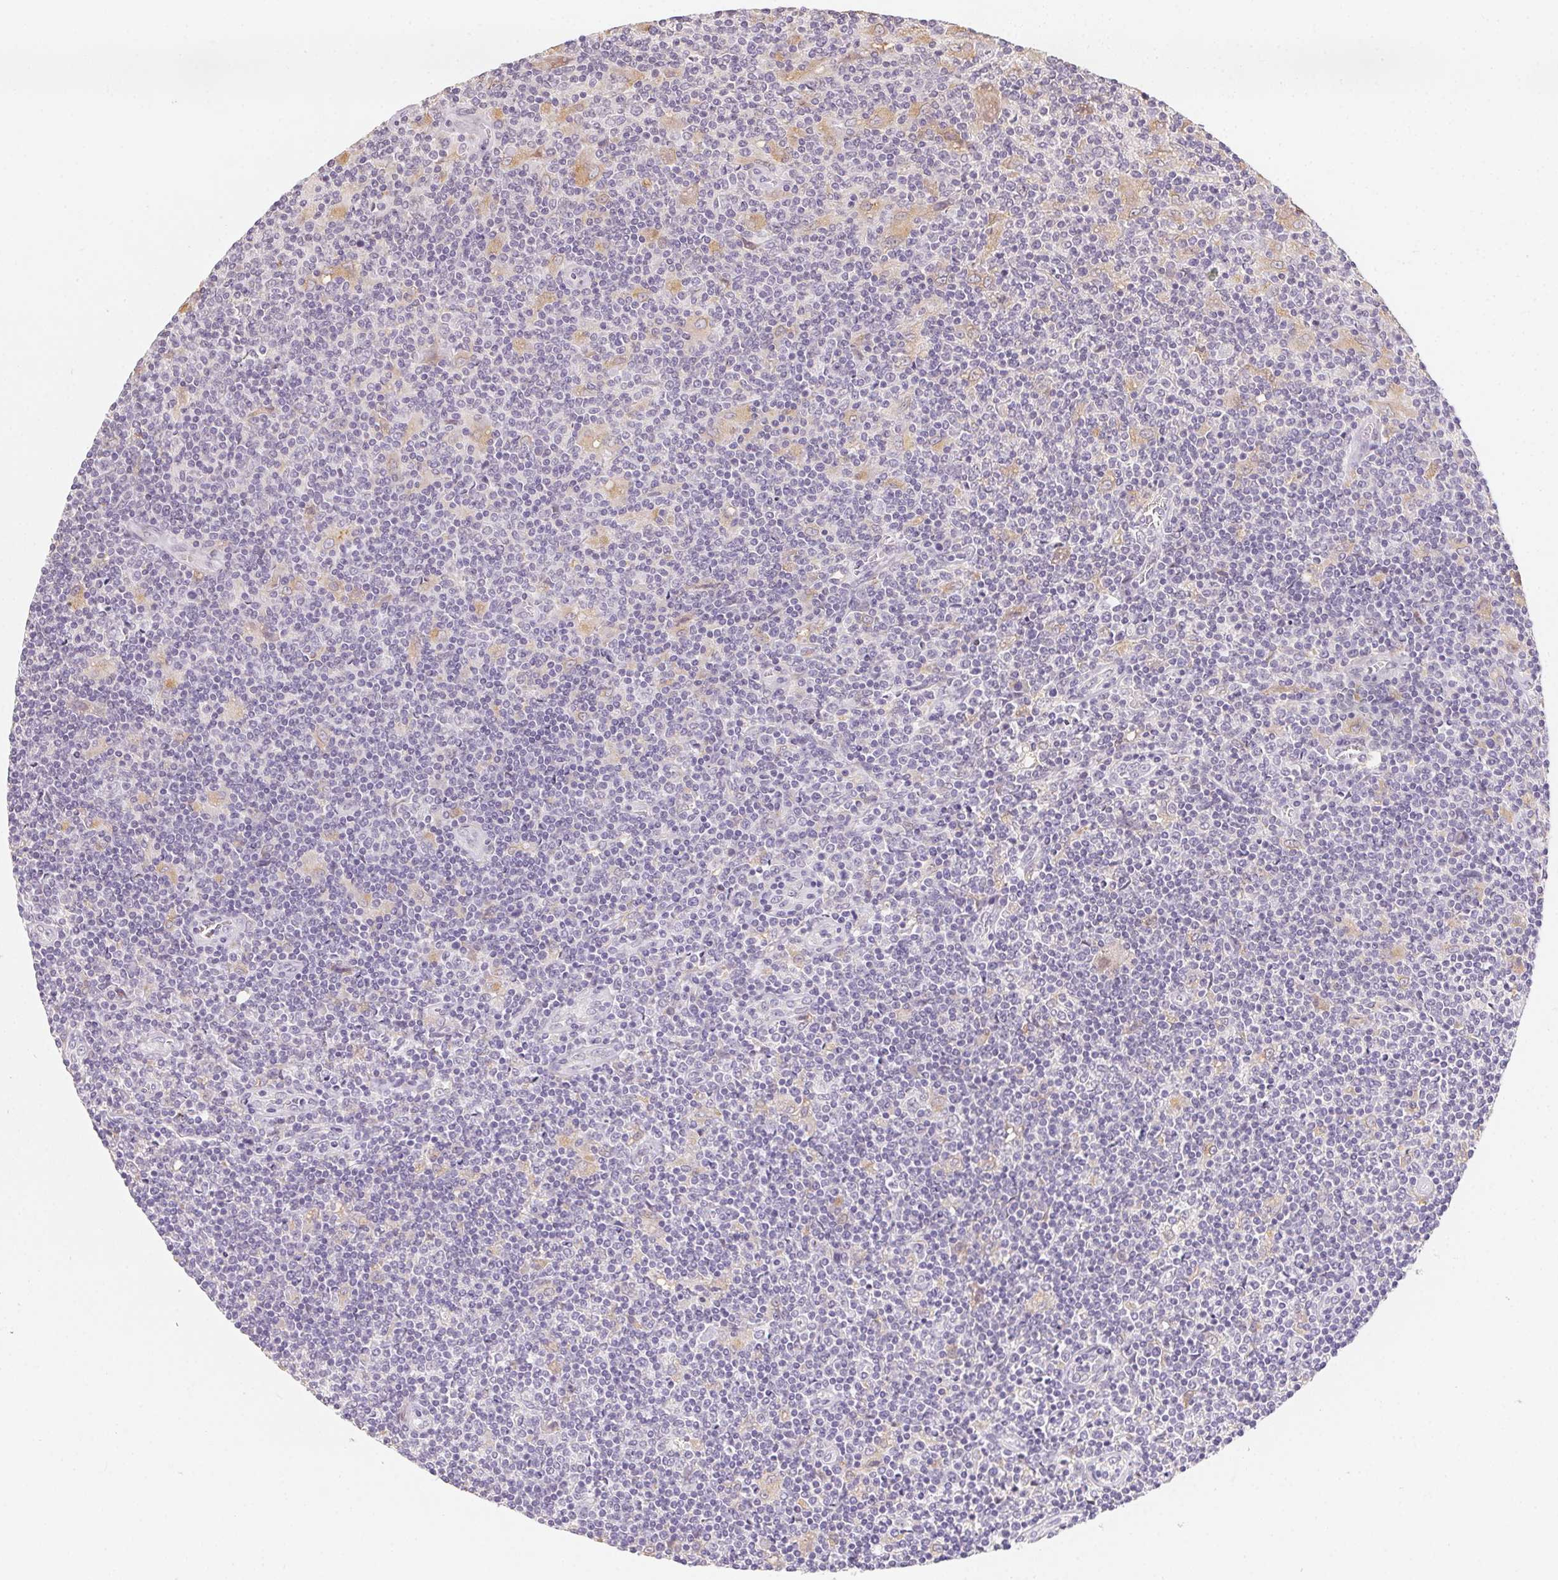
{"staining": {"intensity": "negative", "quantity": "none", "location": "none"}, "tissue": "lymphoma", "cell_type": "Tumor cells", "image_type": "cancer", "snomed": [{"axis": "morphology", "description": "Hodgkin's disease, NOS"}, {"axis": "topography", "description": "Lymph node"}], "caption": "Human lymphoma stained for a protein using immunohistochemistry demonstrates no positivity in tumor cells.", "gene": "SLC6A18", "patient": {"sex": "male", "age": 40}}